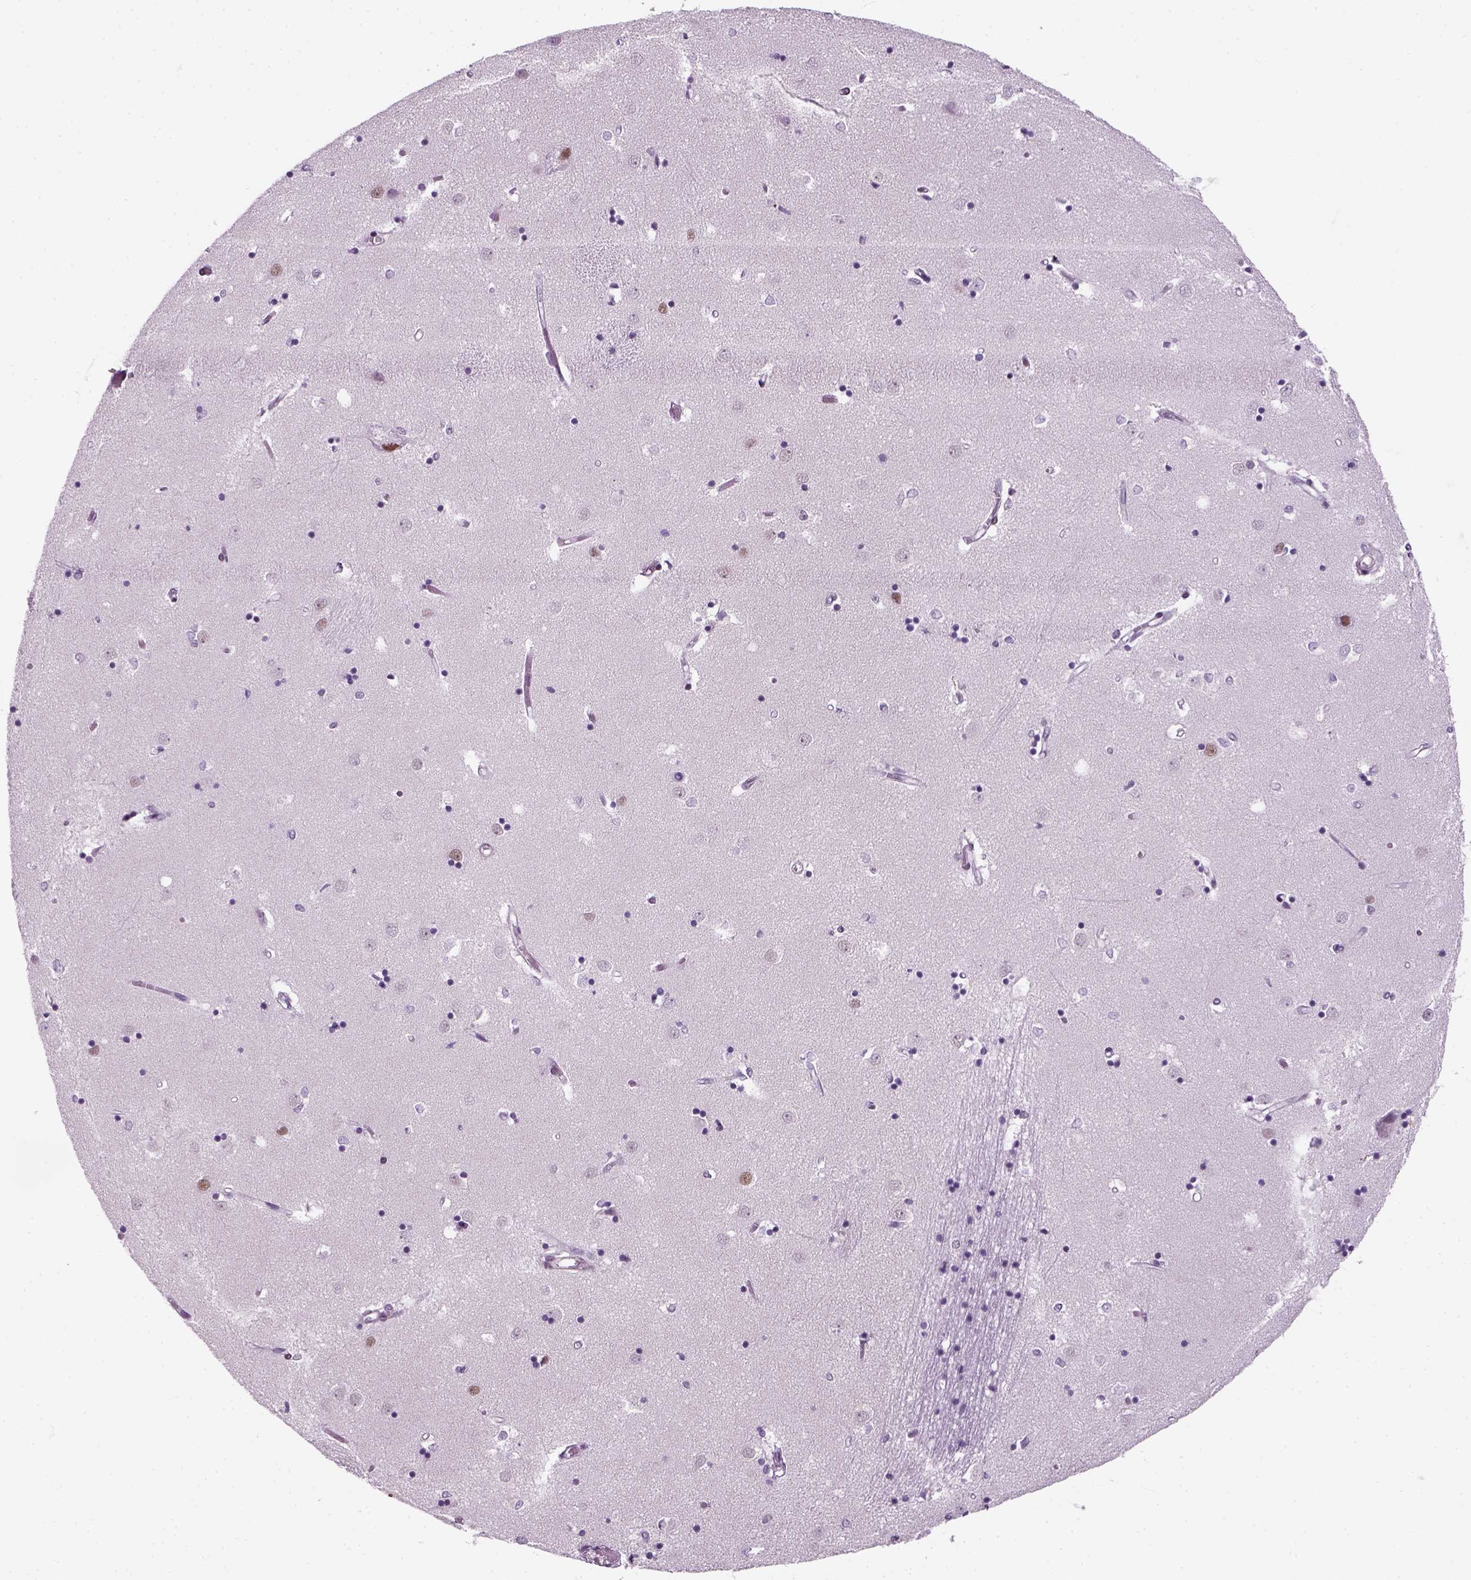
{"staining": {"intensity": "moderate", "quantity": "25%-75%", "location": "nuclear"}, "tissue": "caudate", "cell_type": "Glial cells", "image_type": "normal", "snomed": [{"axis": "morphology", "description": "Normal tissue, NOS"}, {"axis": "topography", "description": "Lateral ventricle wall"}], "caption": "Glial cells demonstrate moderate nuclear expression in about 25%-75% of cells in normal caudate.", "gene": "ZNF865", "patient": {"sex": "male", "age": 54}}